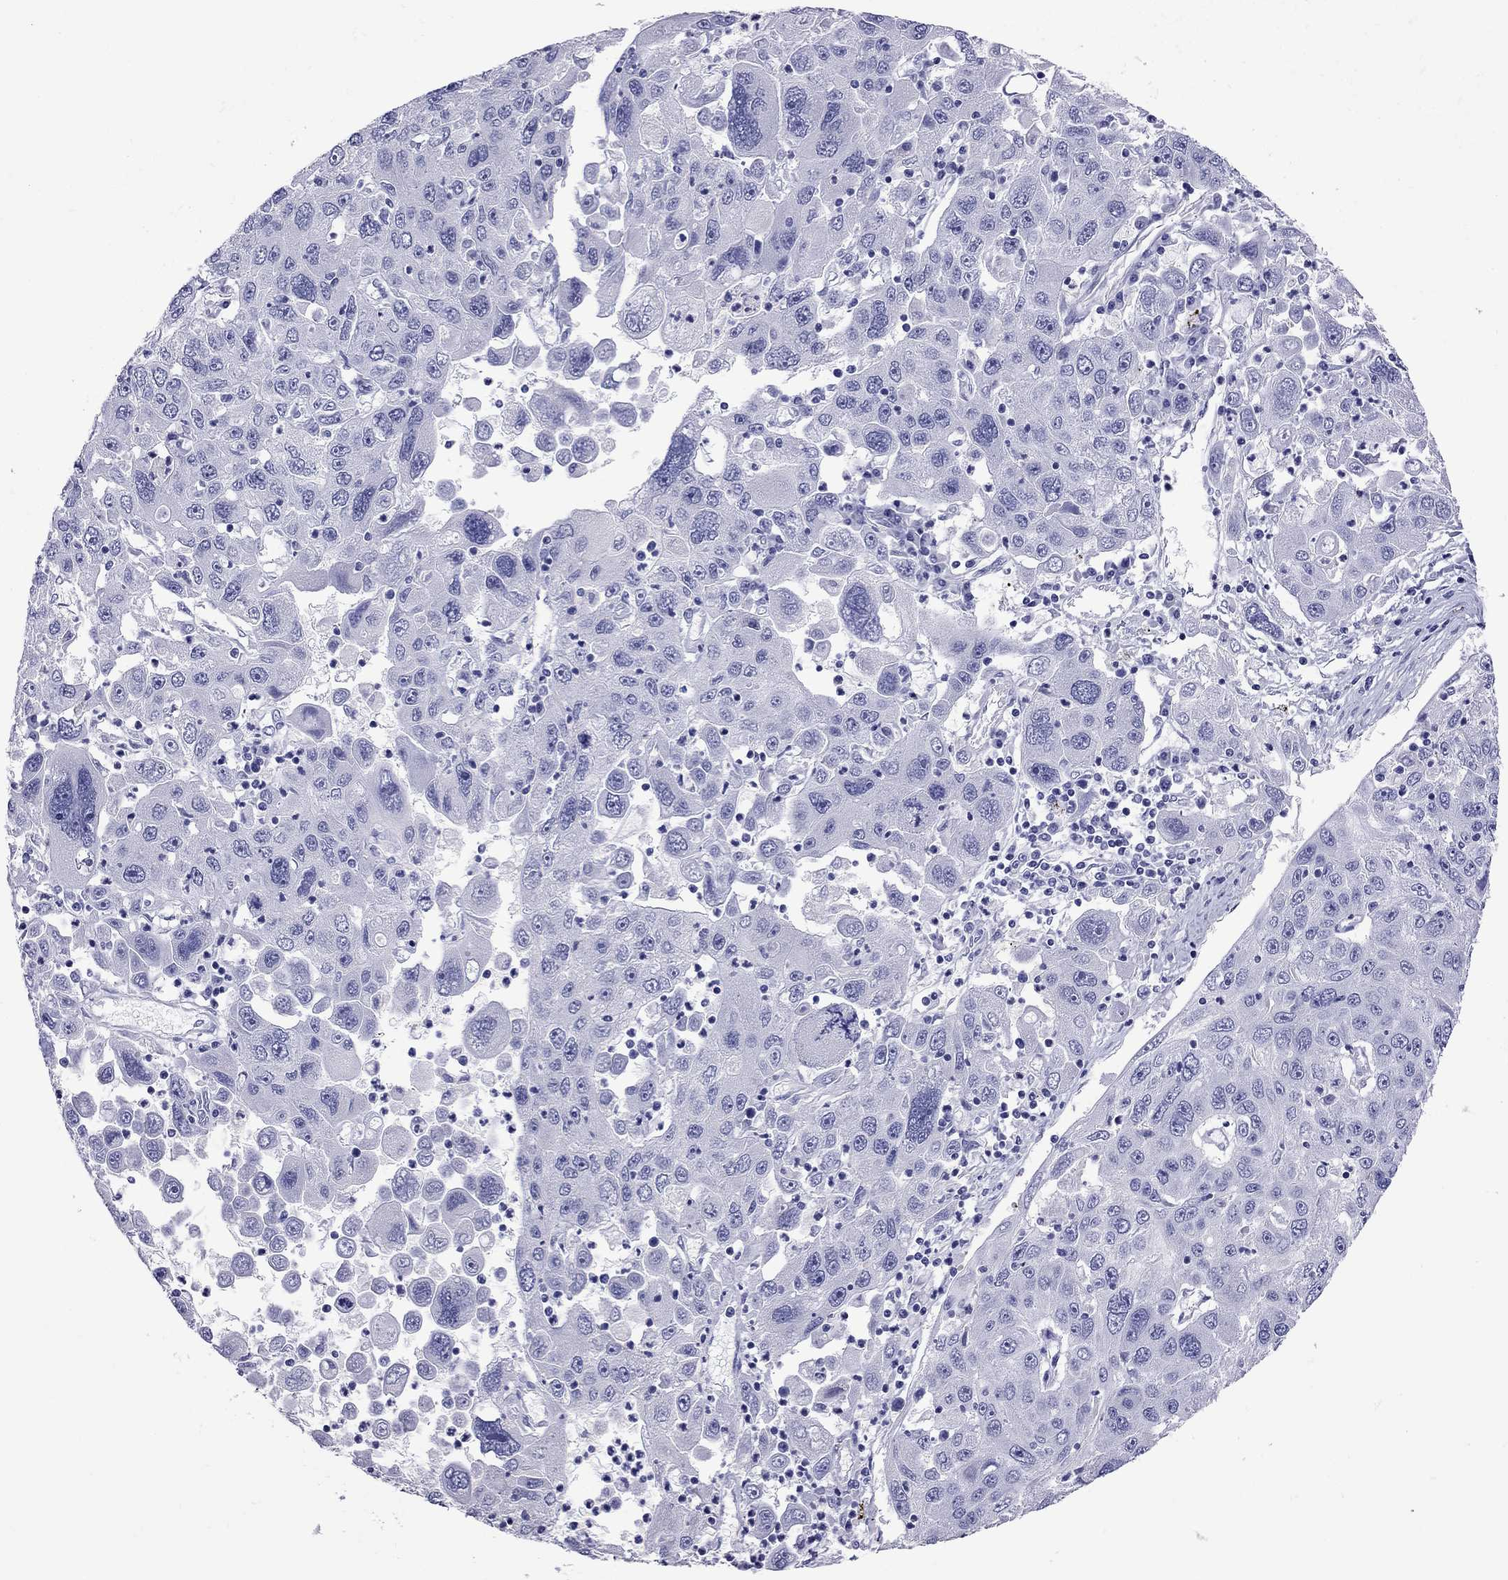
{"staining": {"intensity": "negative", "quantity": "none", "location": "none"}, "tissue": "stomach cancer", "cell_type": "Tumor cells", "image_type": "cancer", "snomed": [{"axis": "morphology", "description": "Adenocarcinoma, NOS"}, {"axis": "topography", "description": "Stomach"}], "caption": "A micrograph of stomach cancer stained for a protein shows no brown staining in tumor cells. (DAB immunohistochemistry (IHC) with hematoxylin counter stain).", "gene": "KIAA2012", "patient": {"sex": "male", "age": 56}}